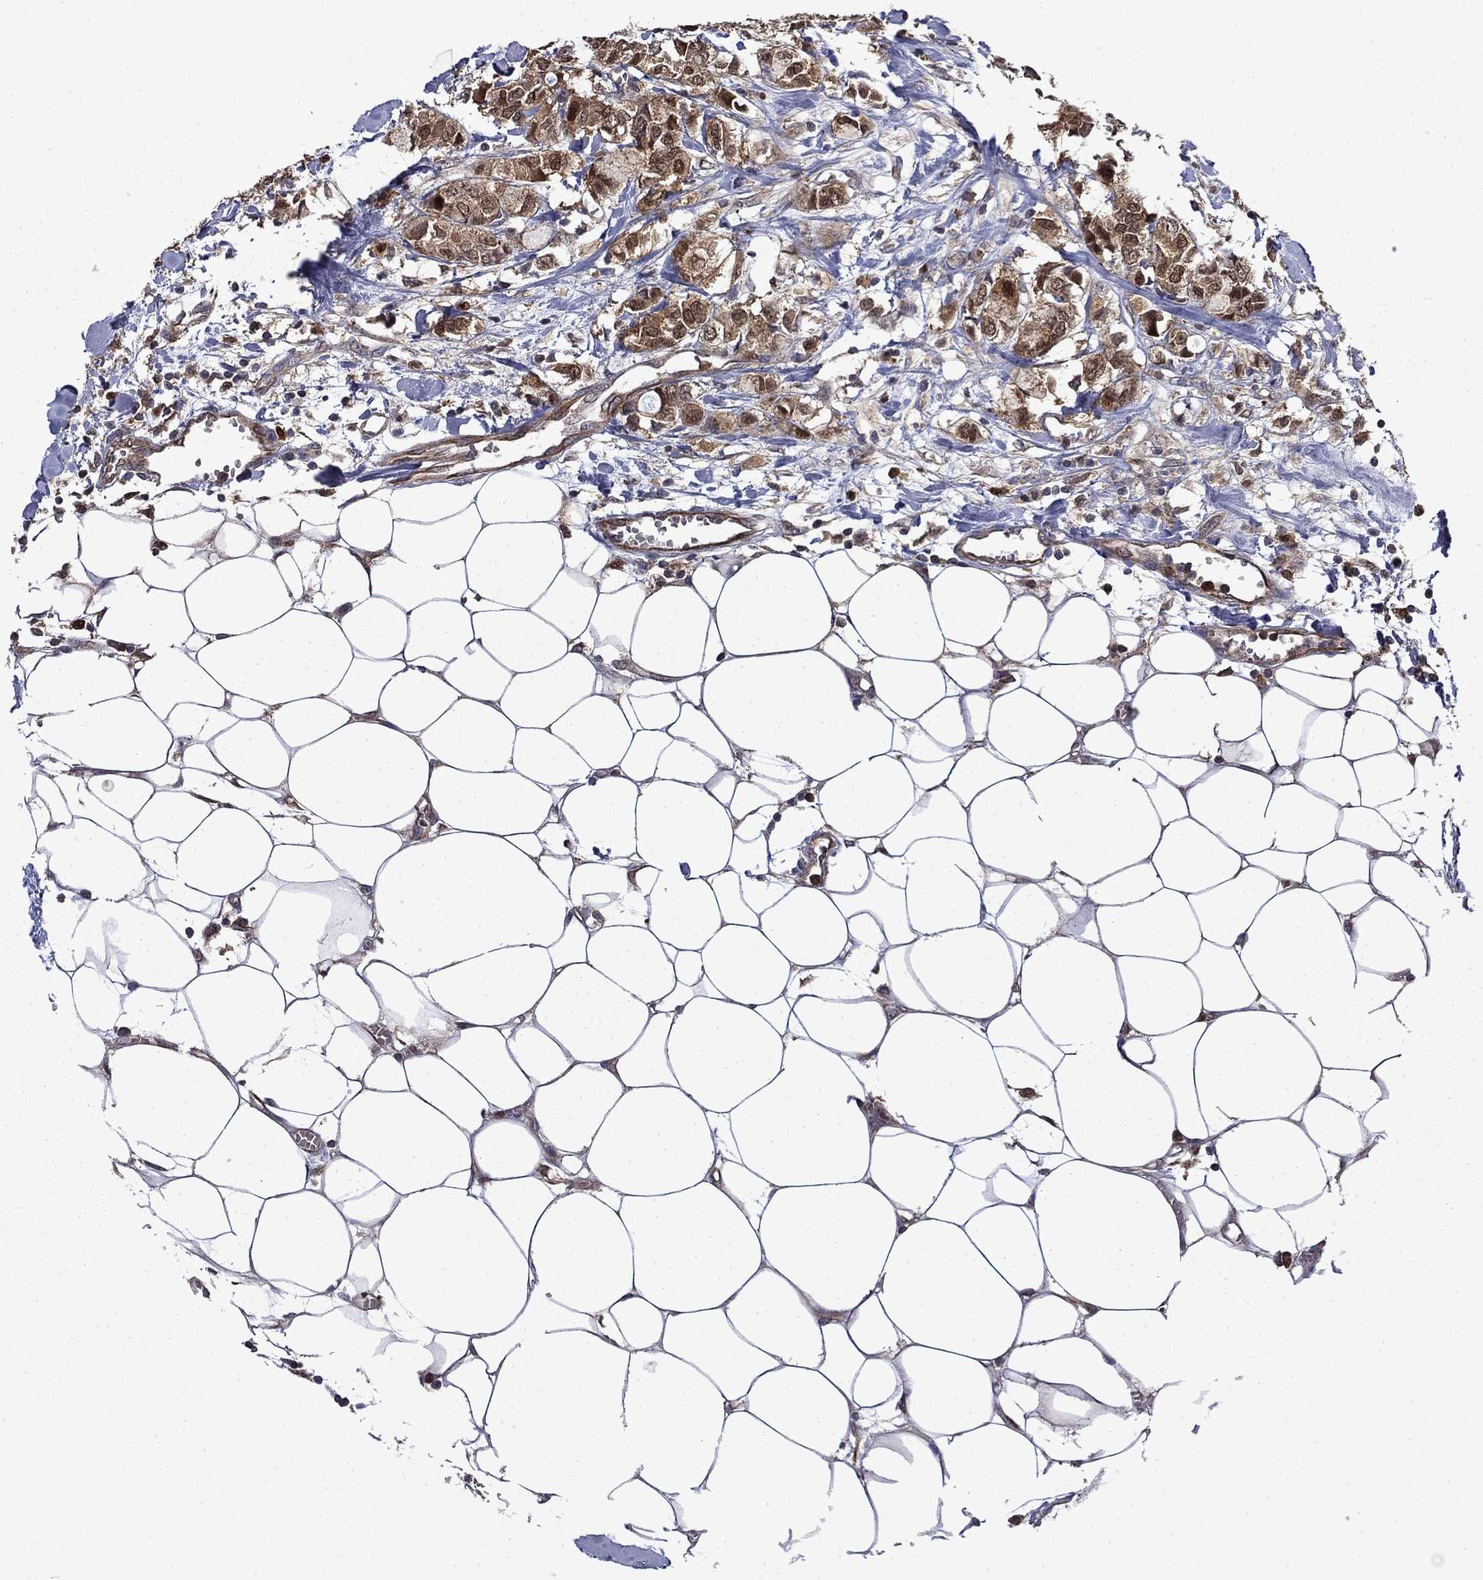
{"staining": {"intensity": "moderate", "quantity": ">75%", "location": "cytoplasmic/membranous,nuclear"}, "tissue": "breast cancer", "cell_type": "Tumor cells", "image_type": "cancer", "snomed": [{"axis": "morphology", "description": "Duct carcinoma"}, {"axis": "topography", "description": "Breast"}], "caption": "Immunohistochemistry of human breast infiltrating ductal carcinoma exhibits medium levels of moderate cytoplasmic/membranous and nuclear staining in approximately >75% of tumor cells.", "gene": "TPMT", "patient": {"sex": "female", "age": 85}}